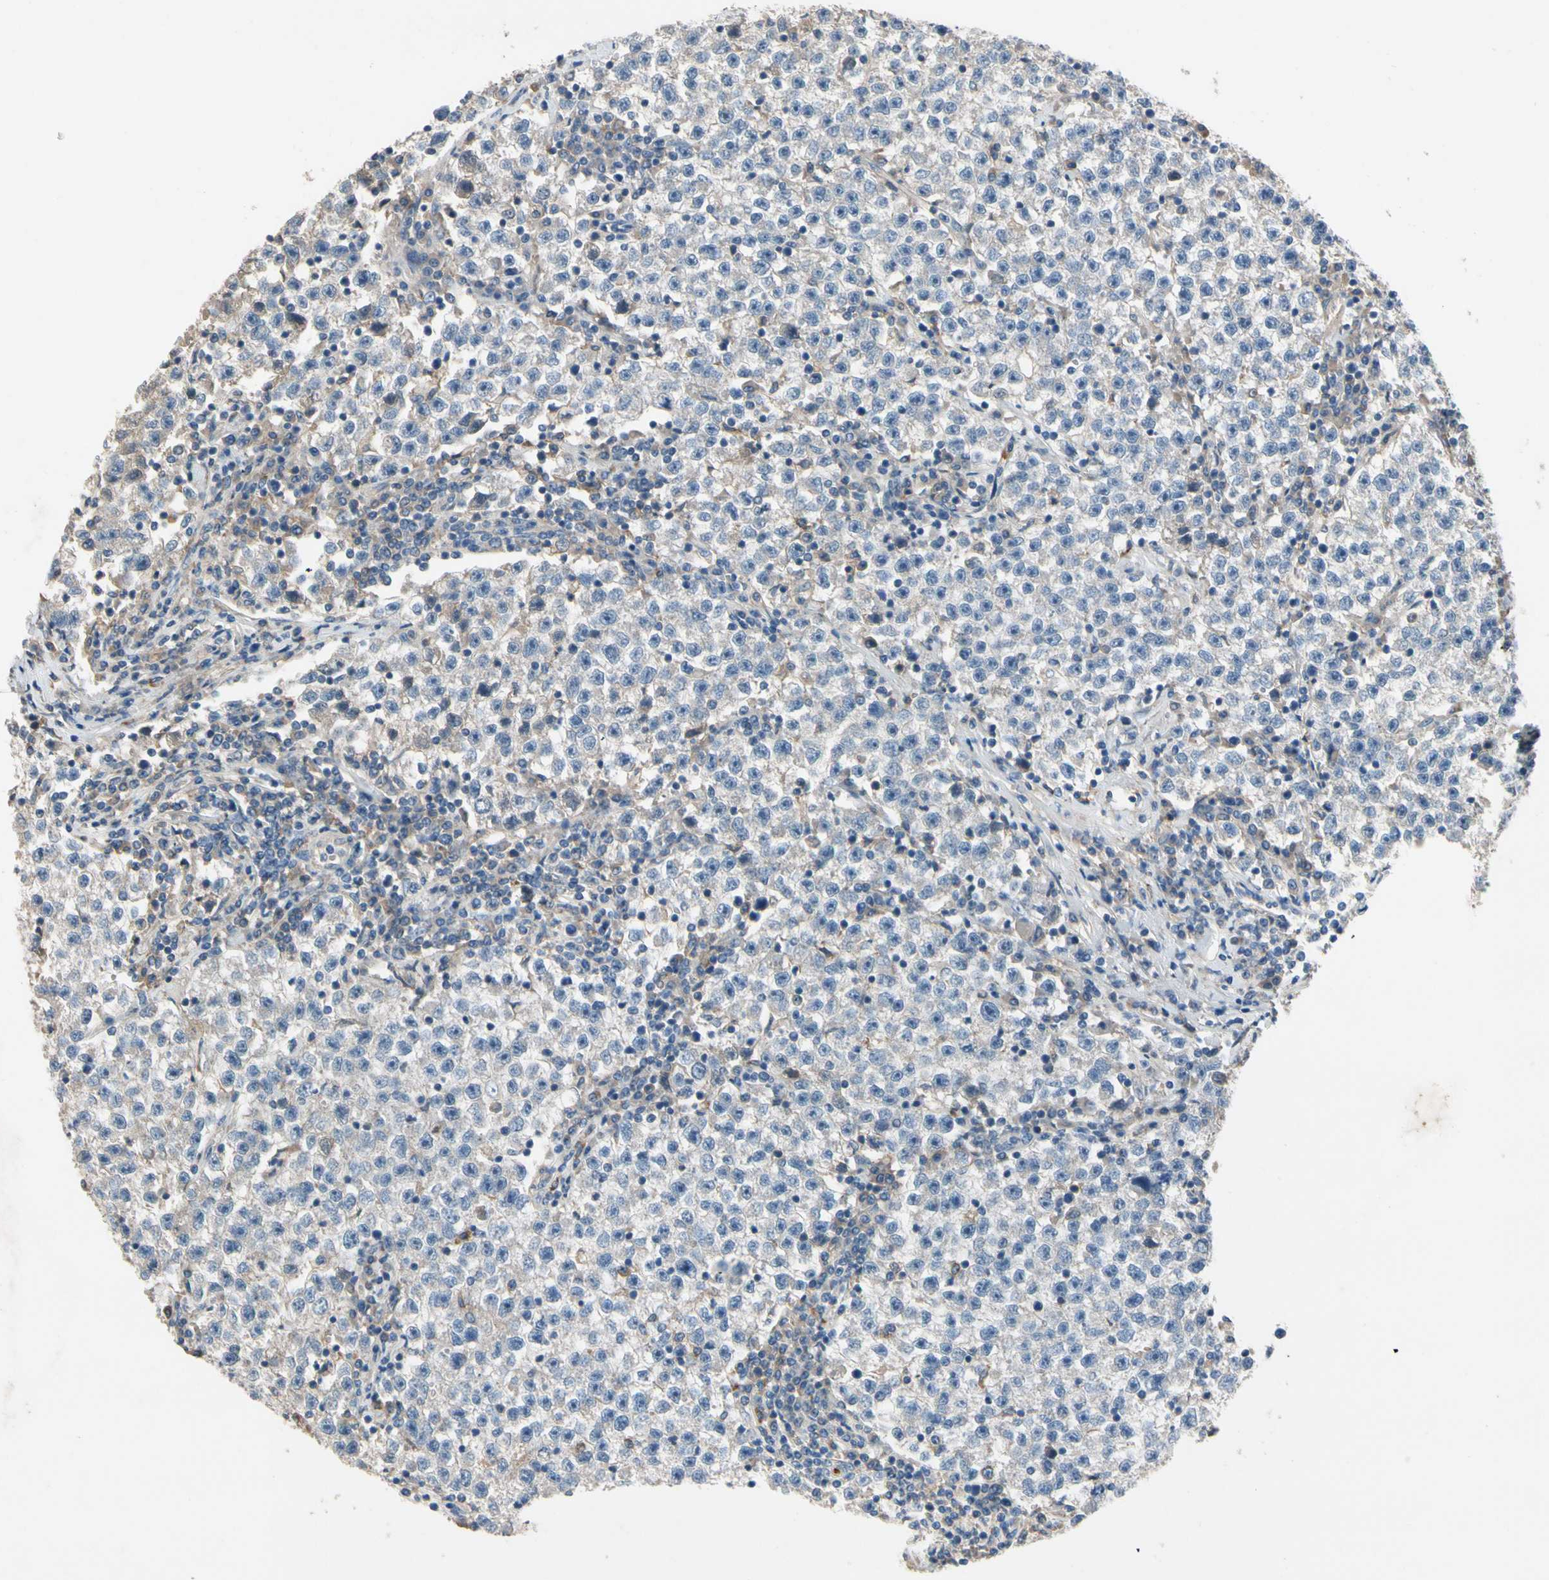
{"staining": {"intensity": "negative", "quantity": "none", "location": "none"}, "tissue": "testis cancer", "cell_type": "Tumor cells", "image_type": "cancer", "snomed": [{"axis": "morphology", "description": "Seminoma, NOS"}, {"axis": "topography", "description": "Testis"}], "caption": "DAB (3,3'-diaminobenzidine) immunohistochemical staining of testis cancer displays no significant expression in tumor cells.", "gene": "SIGLEC5", "patient": {"sex": "male", "age": 22}}